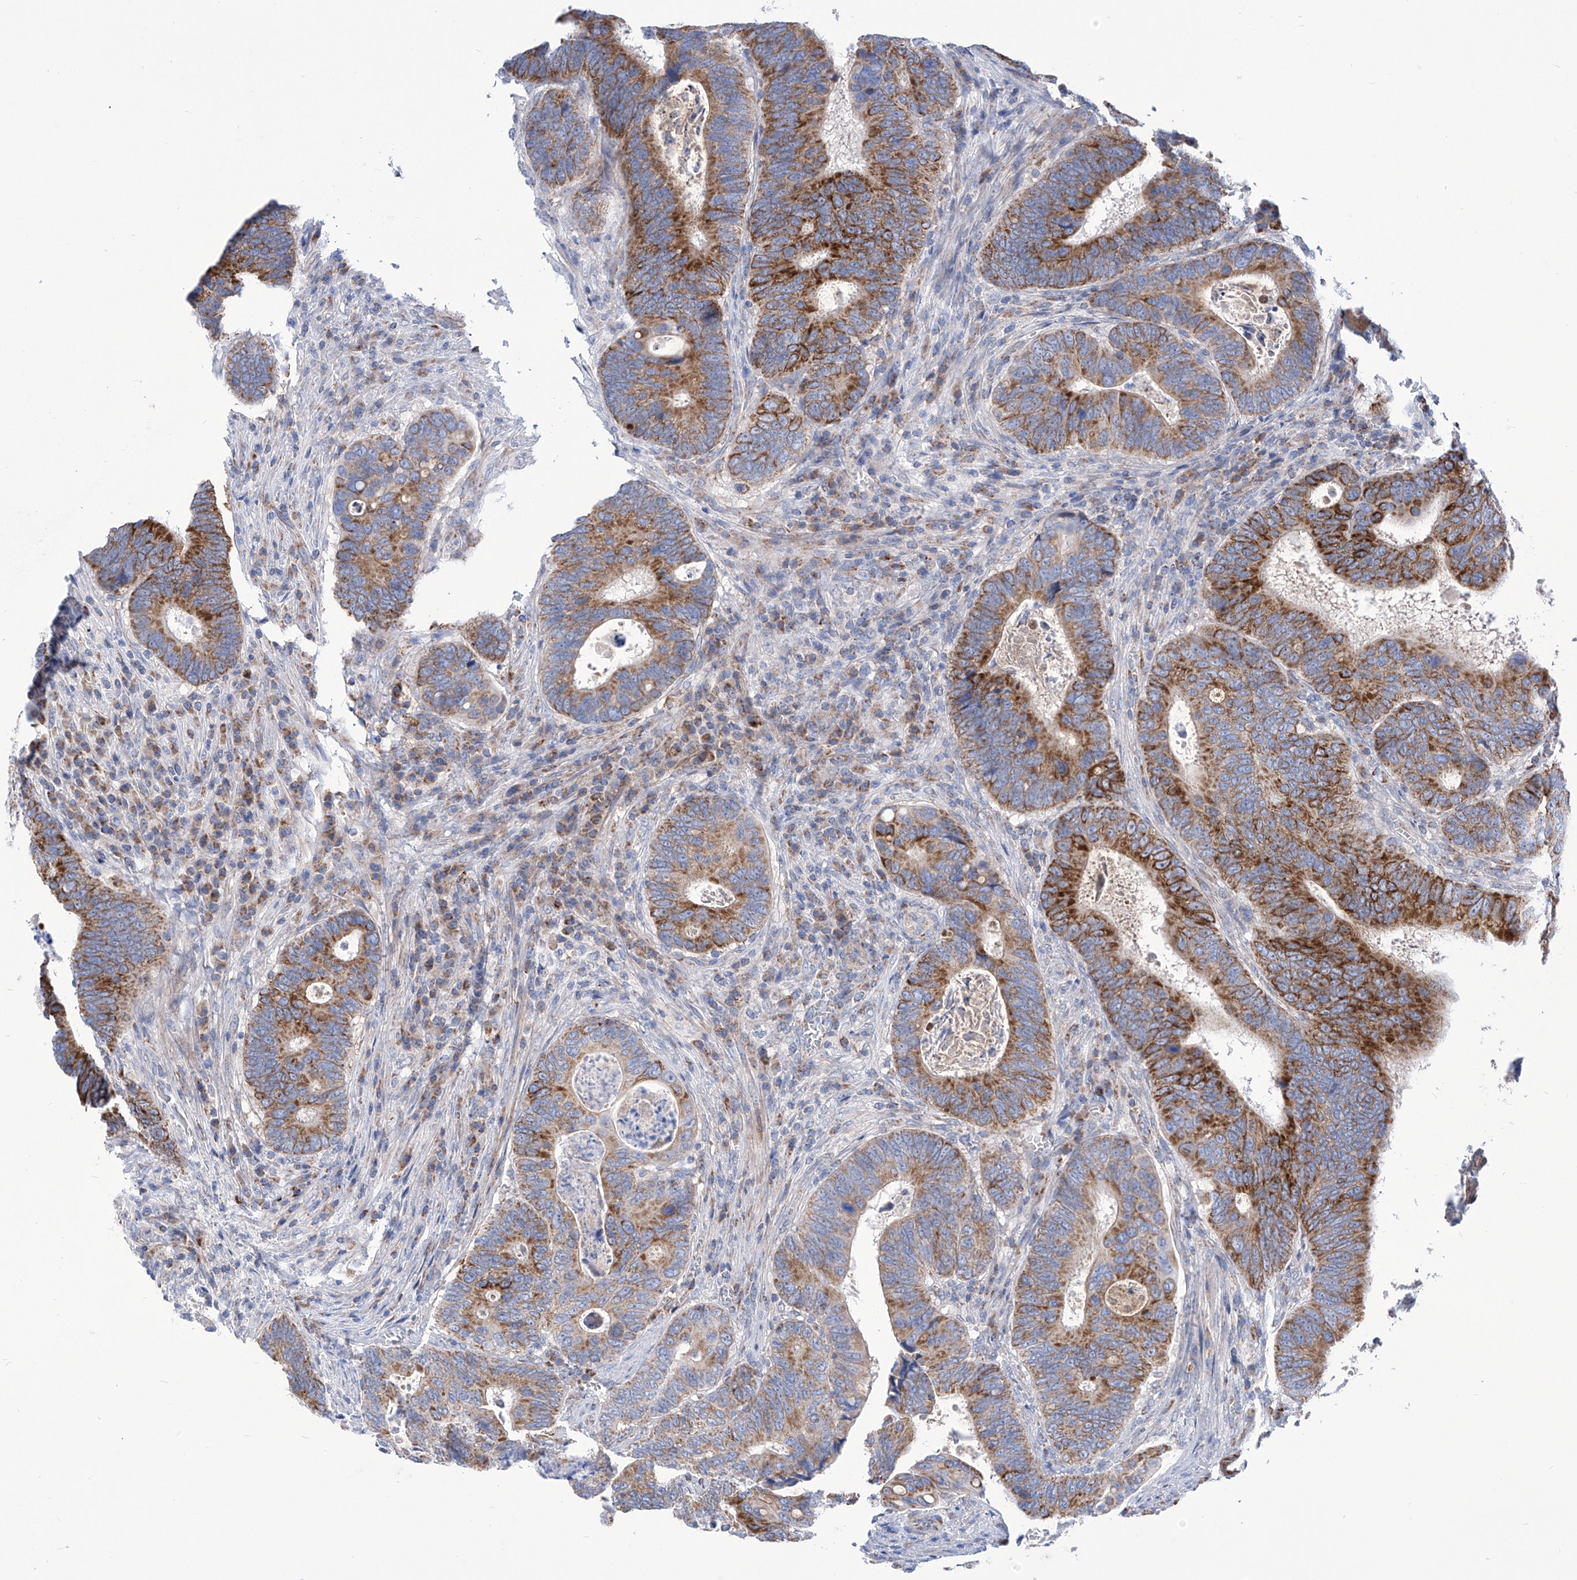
{"staining": {"intensity": "moderate", "quantity": ">75%", "location": "cytoplasmic/membranous"}, "tissue": "colorectal cancer", "cell_type": "Tumor cells", "image_type": "cancer", "snomed": [{"axis": "morphology", "description": "Adenocarcinoma, NOS"}, {"axis": "topography", "description": "Colon"}], "caption": "Protein staining shows moderate cytoplasmic/membranous expression in approximately >75% of tumor cells in colorectal cancer.", "gene": "SRBD1", "patient": {"sex": "male", "age": 72}}